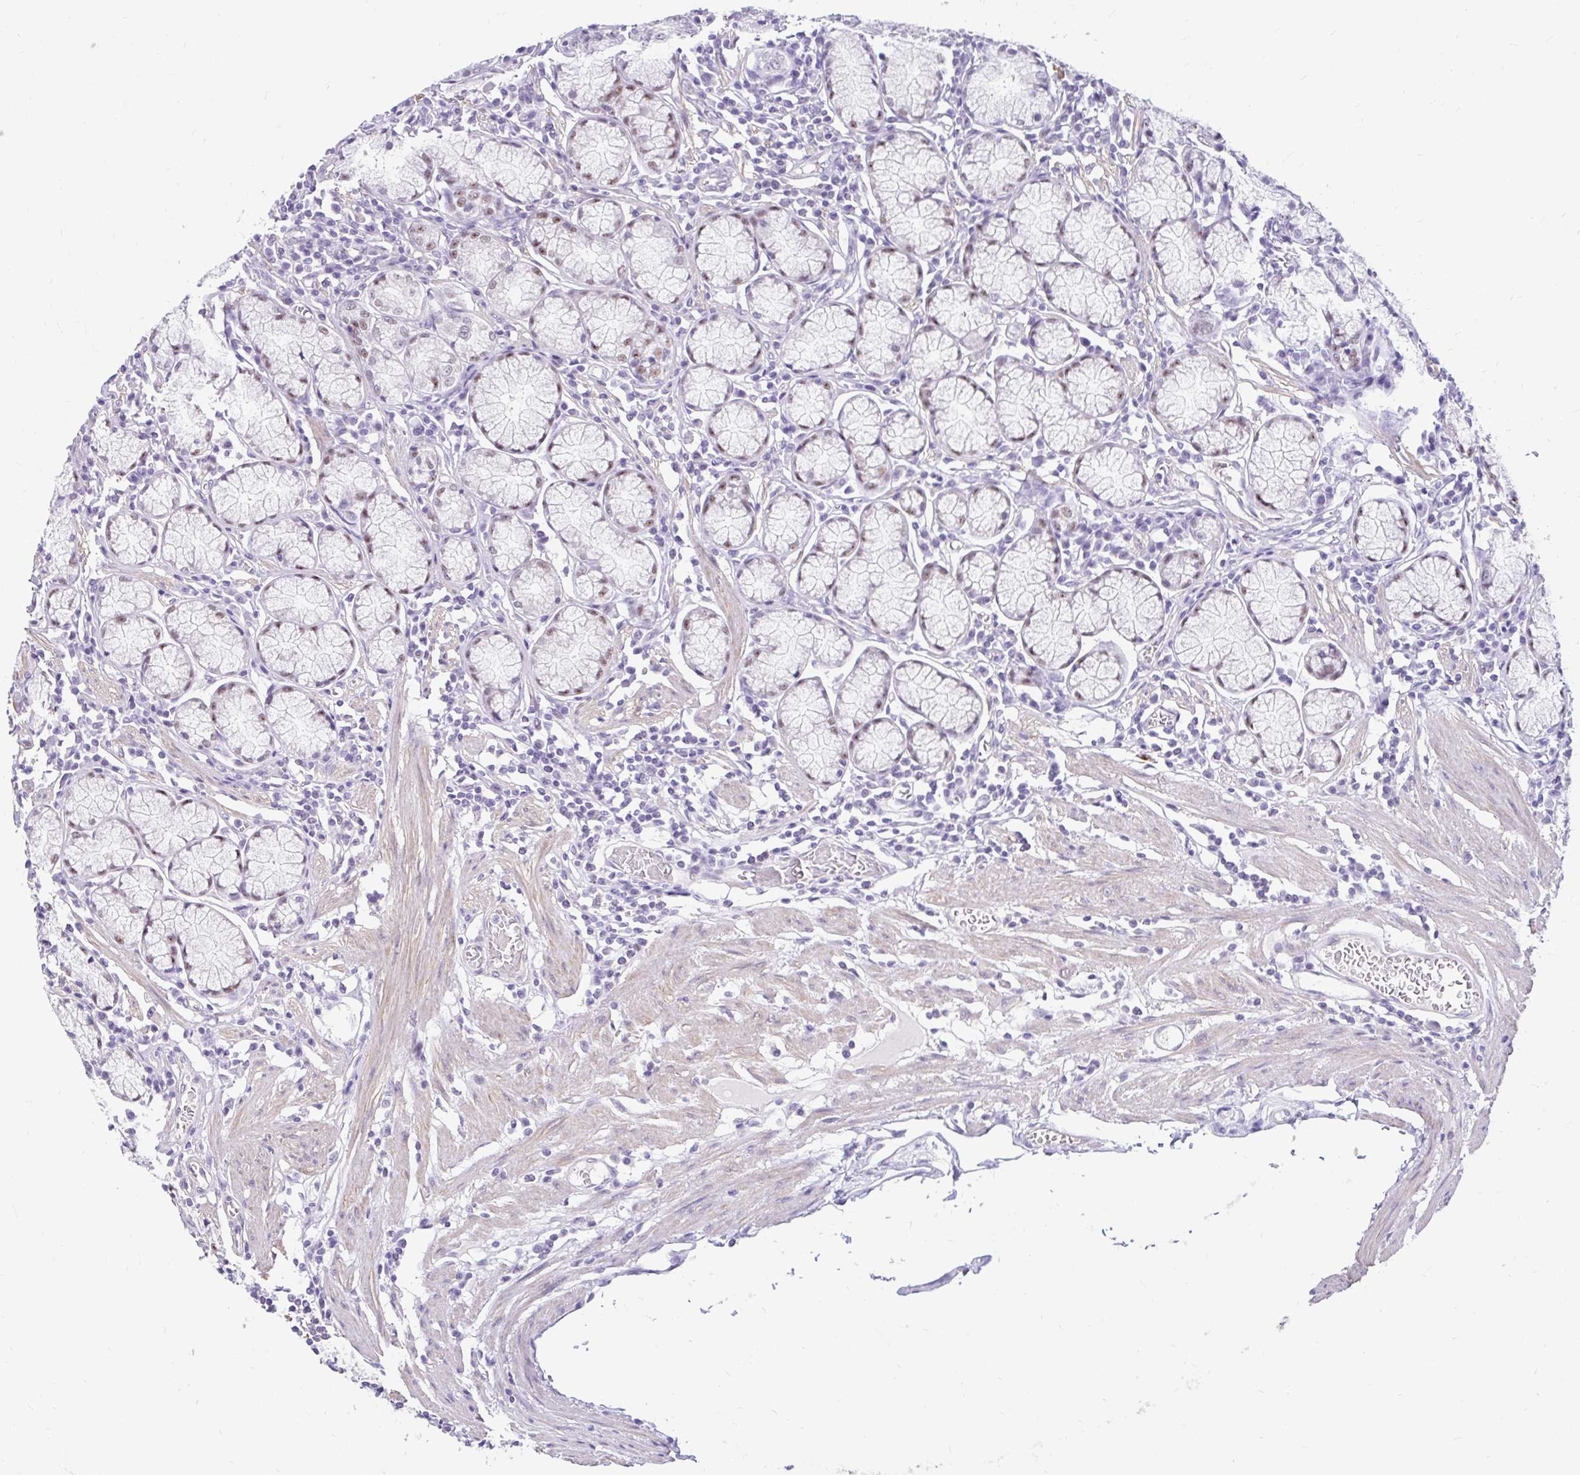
{"staining": {"intensity": "weak", "quantity": "25%-75%", "location": "nuclear"}, "tissue": "stomach", "cell_type": "Glandular cells", "image_type": "normal", "snomed": [{"axis": "morphology", "description": "Normal tissue, NOS"}, {"axis": "topography", "description": "Stomach"}], "caption": "This is an image of immunohistochemistry (IHC) staining of unremarkable stomach, which shows weak positivity in the nuclear of glandular cells.", "gene": "DCAF17", "patient": {"sex": "male", "age": 55}}